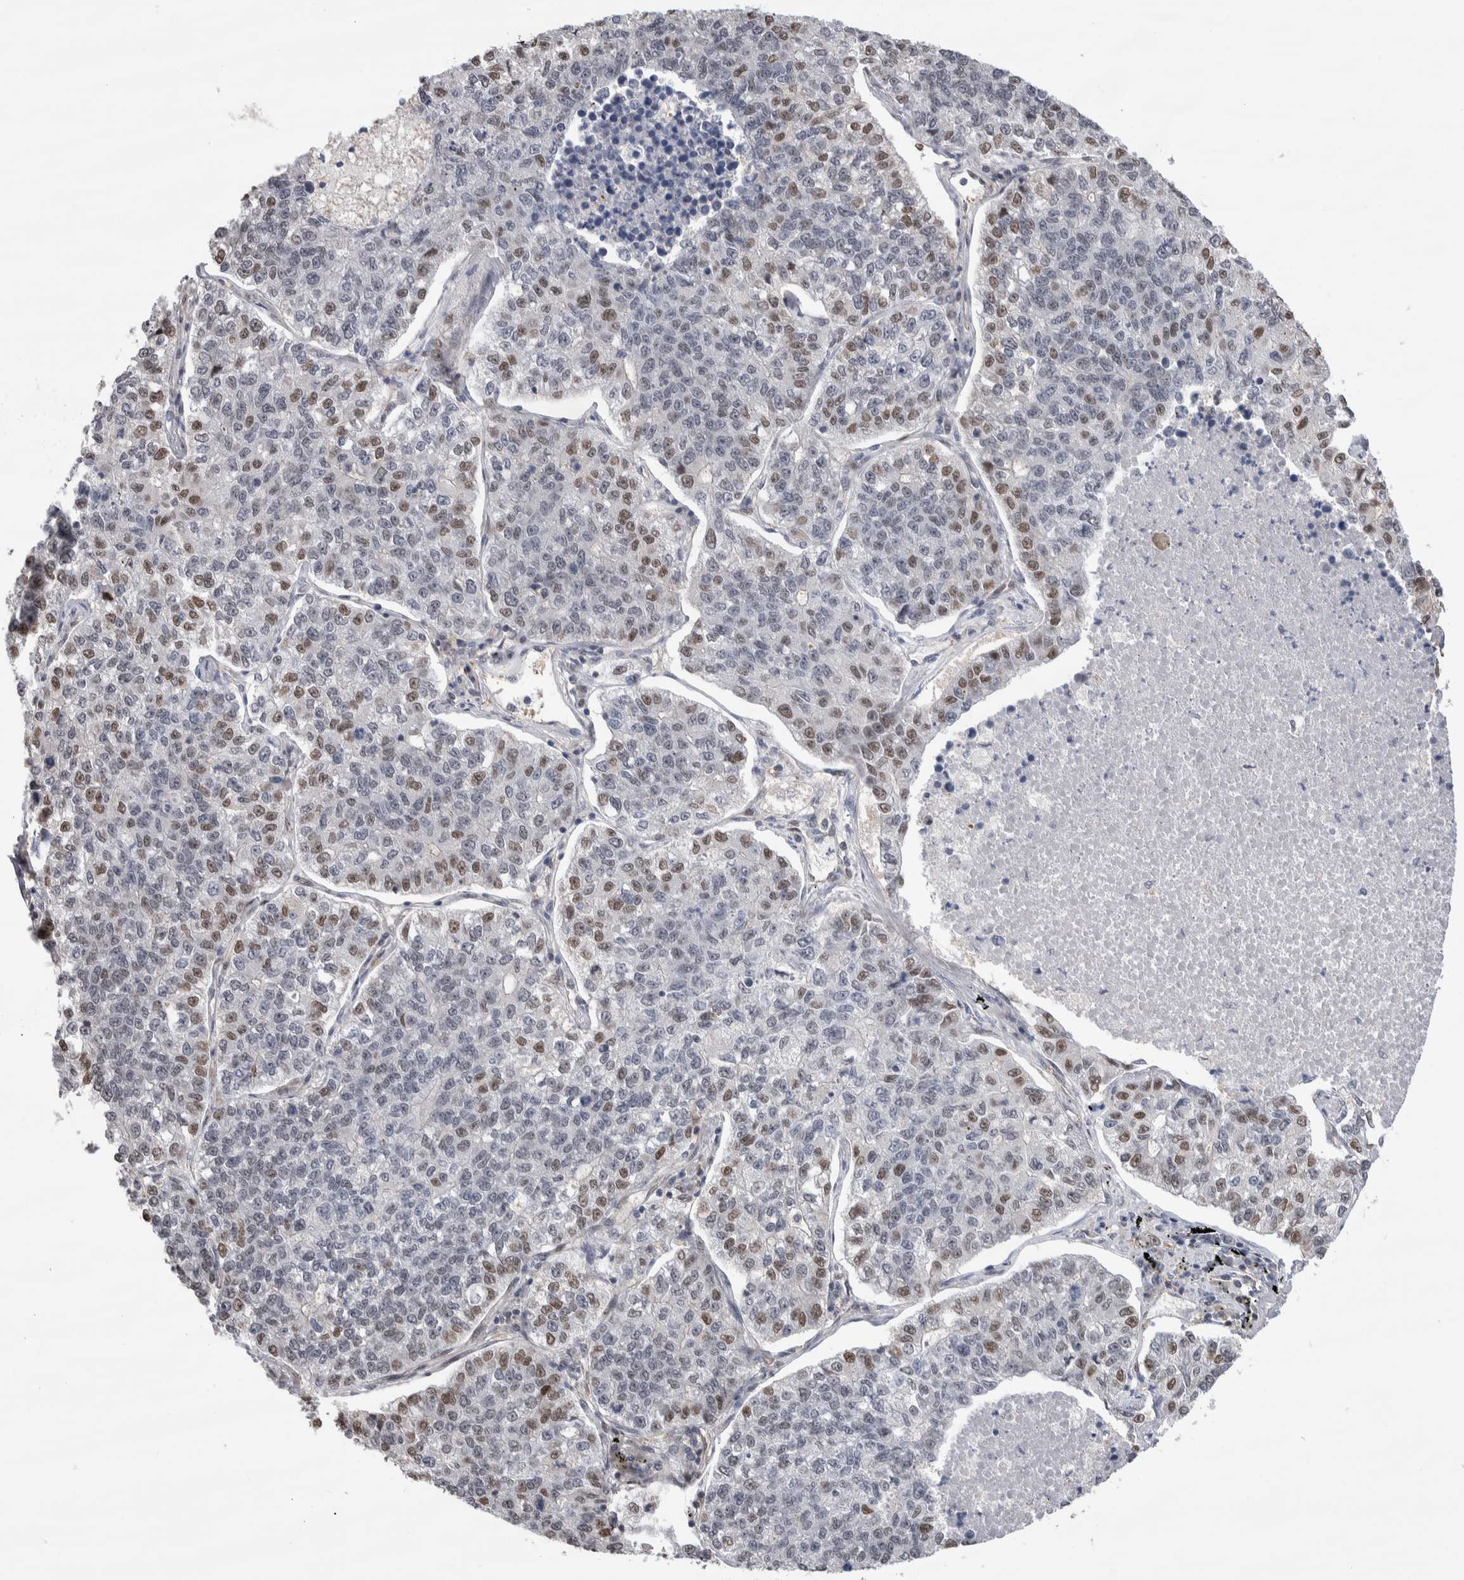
{"staining": {"intensity": "moderate", "quantity": "<25%", "location": "nuclear"}, "tissue": "lung cancer", "cell_type": "Tumor cells", "image_type": "cancer", "snomed": [{"axis": "morphology", "description": "Adenocarcinoma, NOS"}, {"axis": "topography", "description": "Lung"}], "caption": "A brown stain shows moderate nuclear positivity of a protein in adenocarcinoma (lung) tumor cells.", "gene": "ZBTB49", "patient": {"sex": "male", "age": 49}}